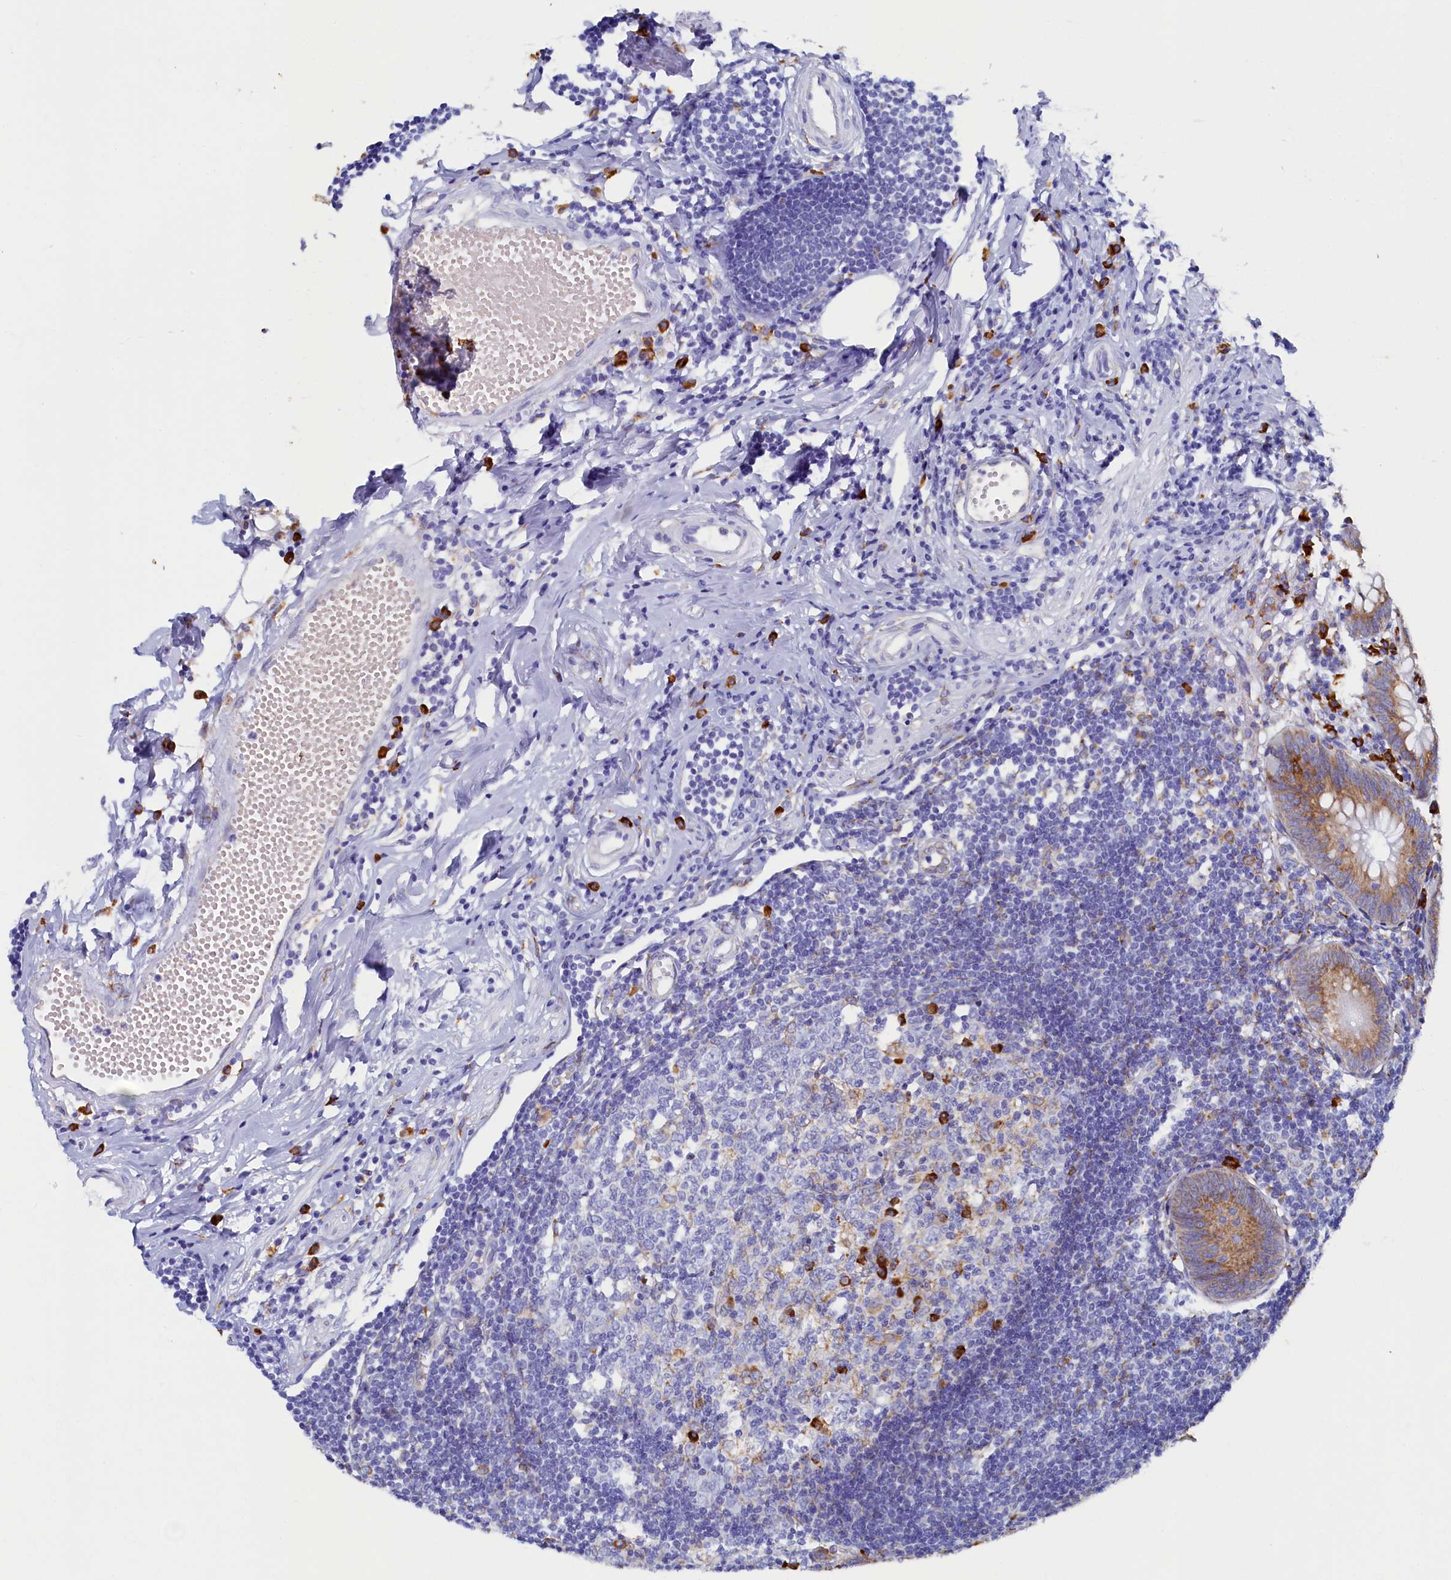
{"staining": {"intensity": "moderate", "quantity": ">75%", "location": "cytoplasmic/membranous"}, "tissue": "appendix", "cell_type": "Glandular cells", "image_type": "normal", "snomed": [{"axis": "morphology", "description": "Normal tissue, NOS"}, {"axis": "topography", "description": "Appendix"}], "caption": "Moderate cytoplasmic/membranous positivity for a protein is present in approximately >75% of glandular cells of normal appendix using immunohistochemistry (IHC).", "gene": "TMEM18", "patient": {"sex": "female", "age": 54}}